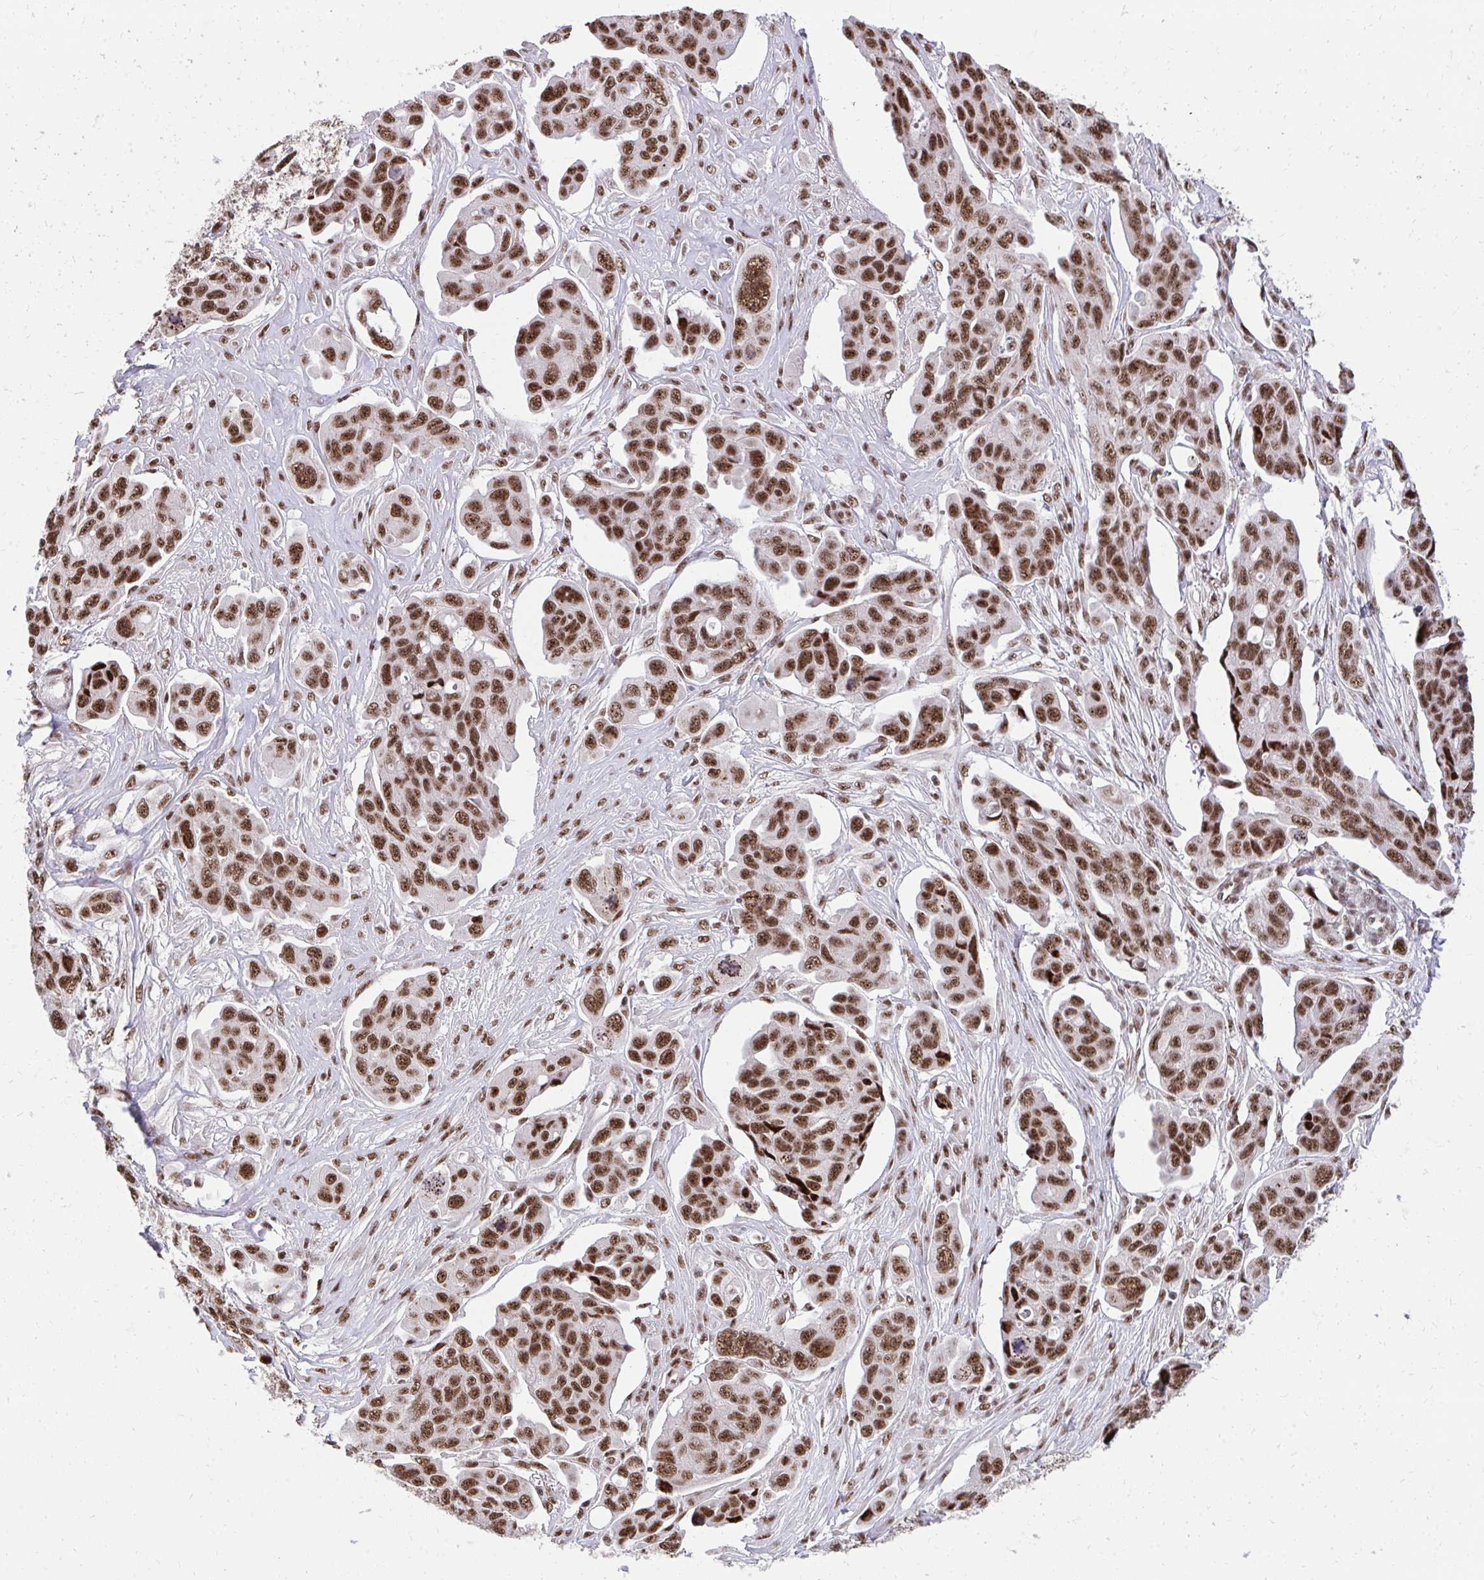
{"staining": {"intensity": "strong", "quantity": ">75%", "location": "nuclear"}, "tissue": "ovarian cancer", "cell_type": "Tumor cells", "image_type": "cancer", "snomed": [{"axis": "morphology", "description": "Carcinoma, endometroid"}, {"axis": "topography", "description": "Ovary"}], "caption": "This is a histology image of IHC staining of ovarian cancer, which shows strong staining in the nuclear of tumor cells.", "gene": "SYNE4", "patient": {"sex": "female", "age": 70}}